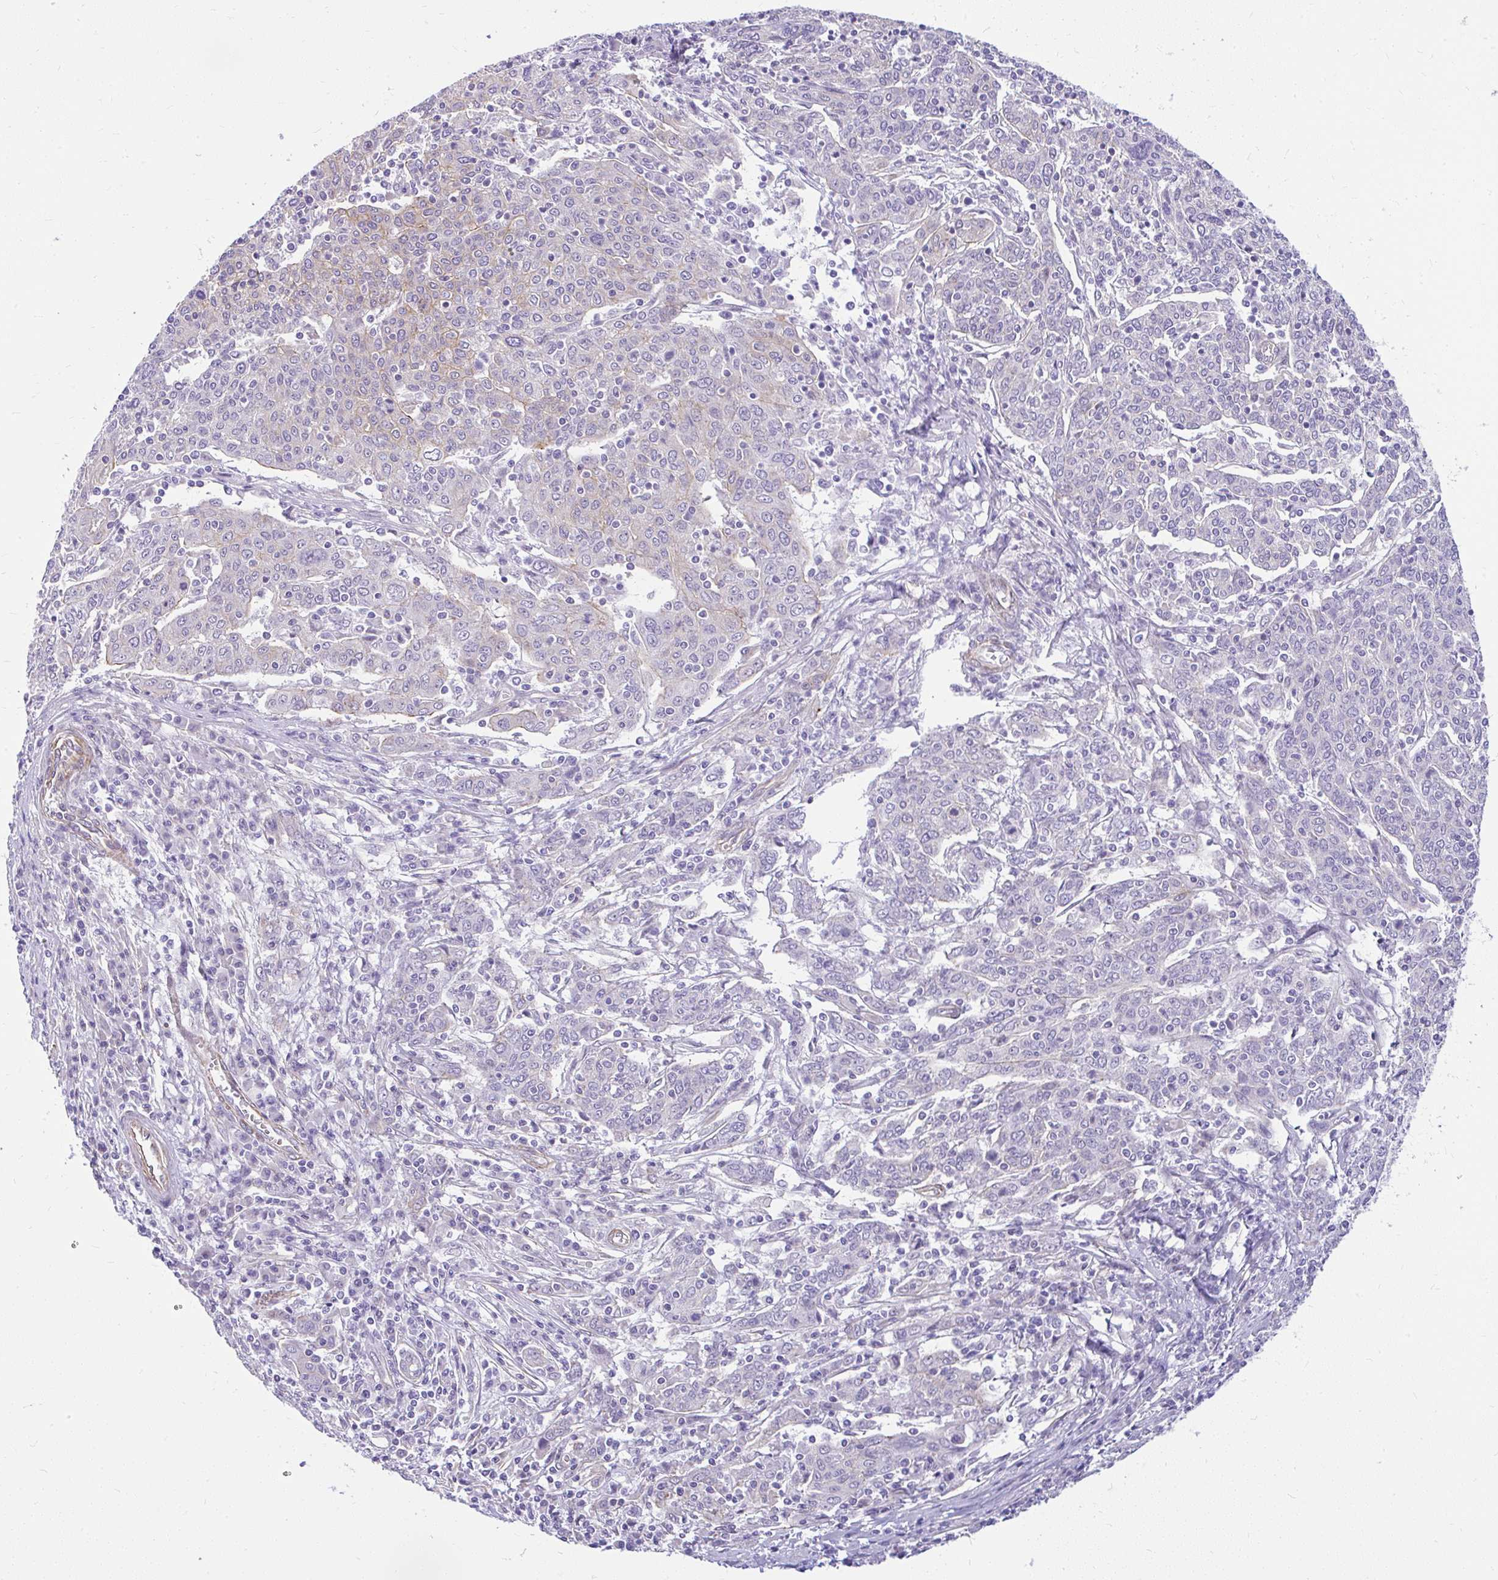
{"staining": {"intensity": "weak", "quantity": "<25%", "location": "cytoplasmic/membranous"}, "tissue": "cervical cancer", "cell_type": "Tumor cells", "image_type": "cancer", "snomed": [{"axis": "morphology", "description": "Squamous cell carcinoma, NOS"}, {"axis": "topography", "description": "Cervix"}], "caption": "Human cervical cancer (squamous cell carcinoma) stained for a protein using immunohistochemistry shows no positivity in tumor cells.", "gene": "FAM83C", "patient": {"sex": "female", "age": 67}}